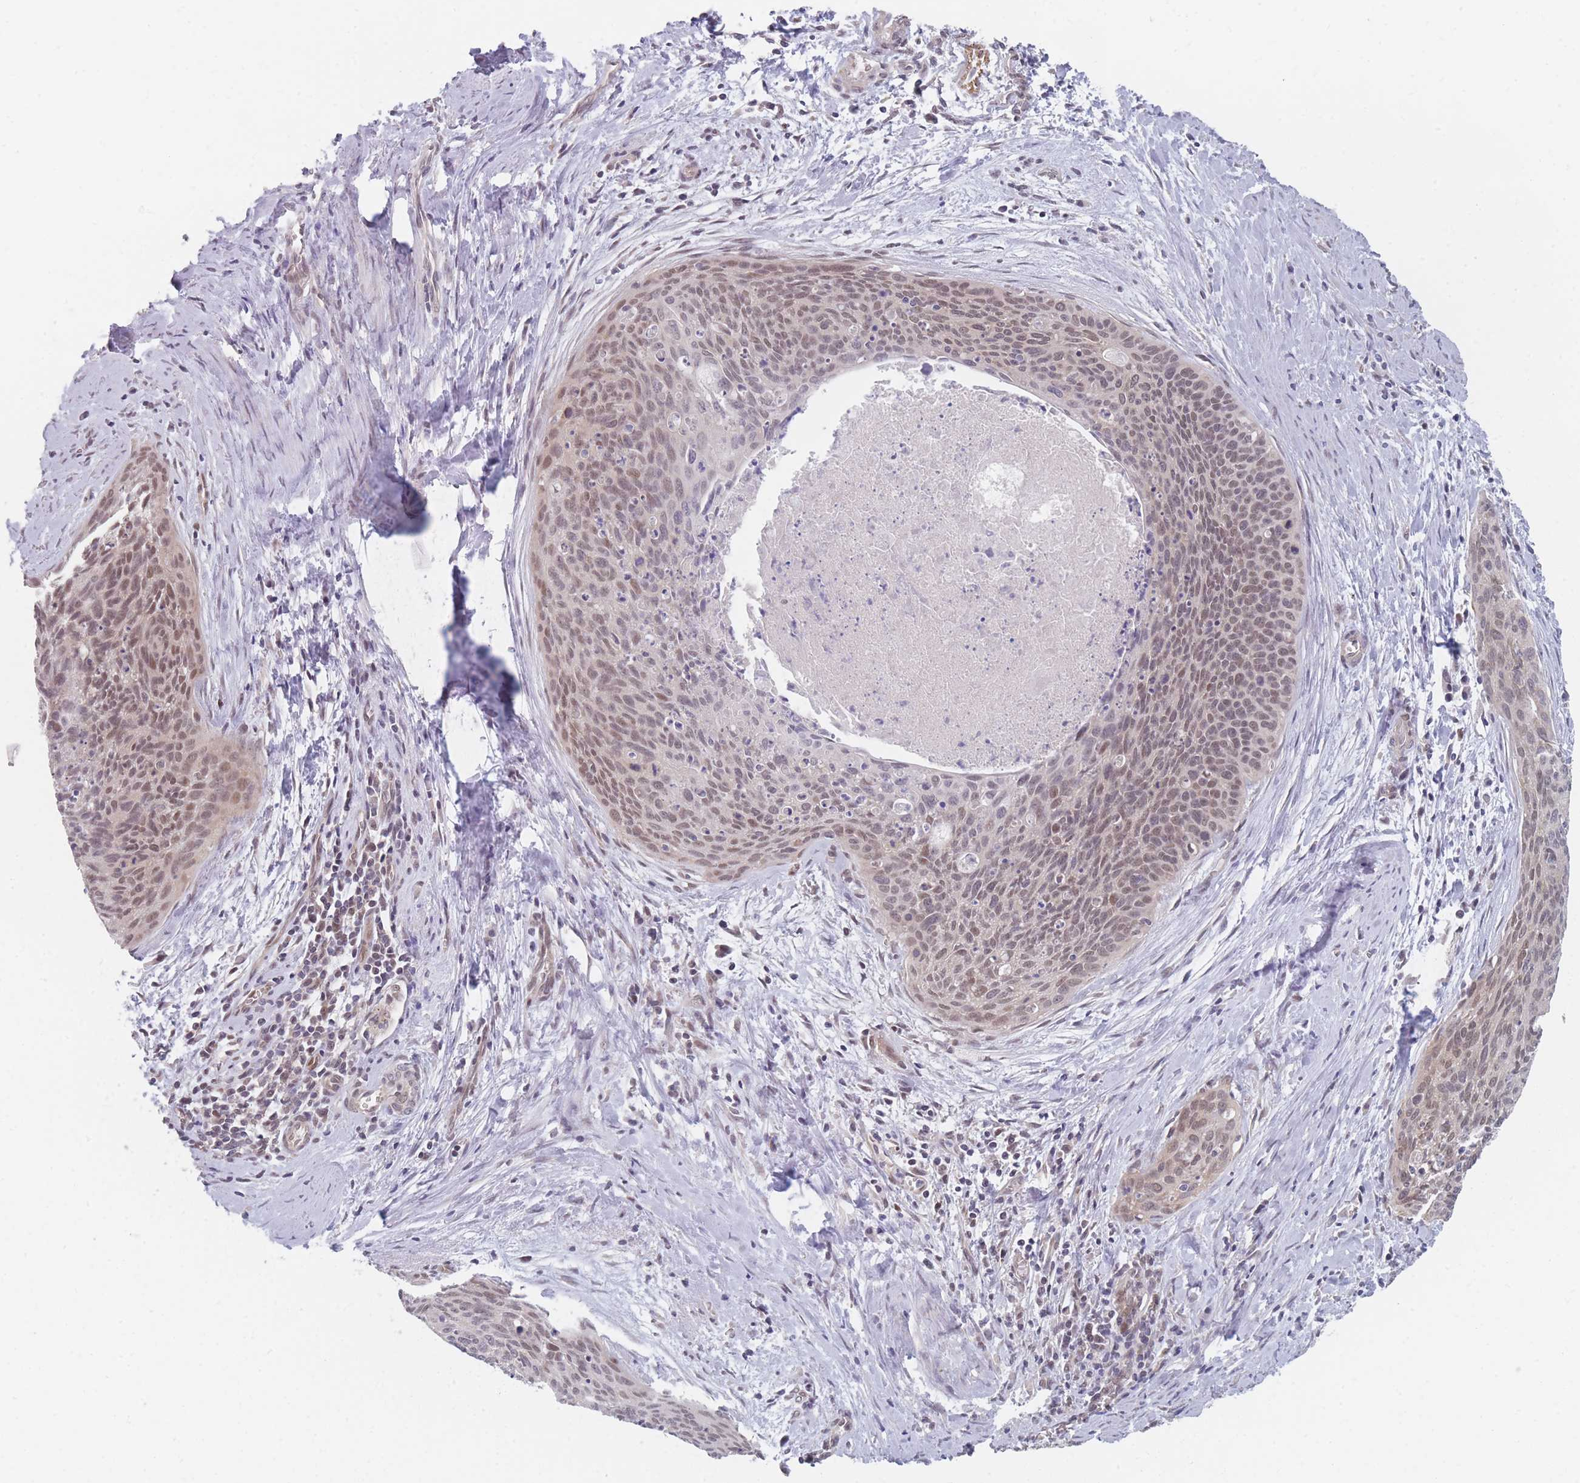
{"staining": {"intensity": "weak", "quantity": ">75%", "location": "nuclear"}, "tissue": "cervical cancer", "cell_type": "Tumor cells", "image_type": "cancer", "snomed": [{"axis": "morphology", "description": "Squamous cell carcinoma, NOS"}, {"axis": "topography", "description": "Cervix"}], "caption": "Weak nuclear expression for a protein is present in about >75% of tumor cells of cervical squamous cell carcinoma using immunohistochemistry.", "gene": "ANKRD10", "patient": {"sex": "female", "age": 55}}